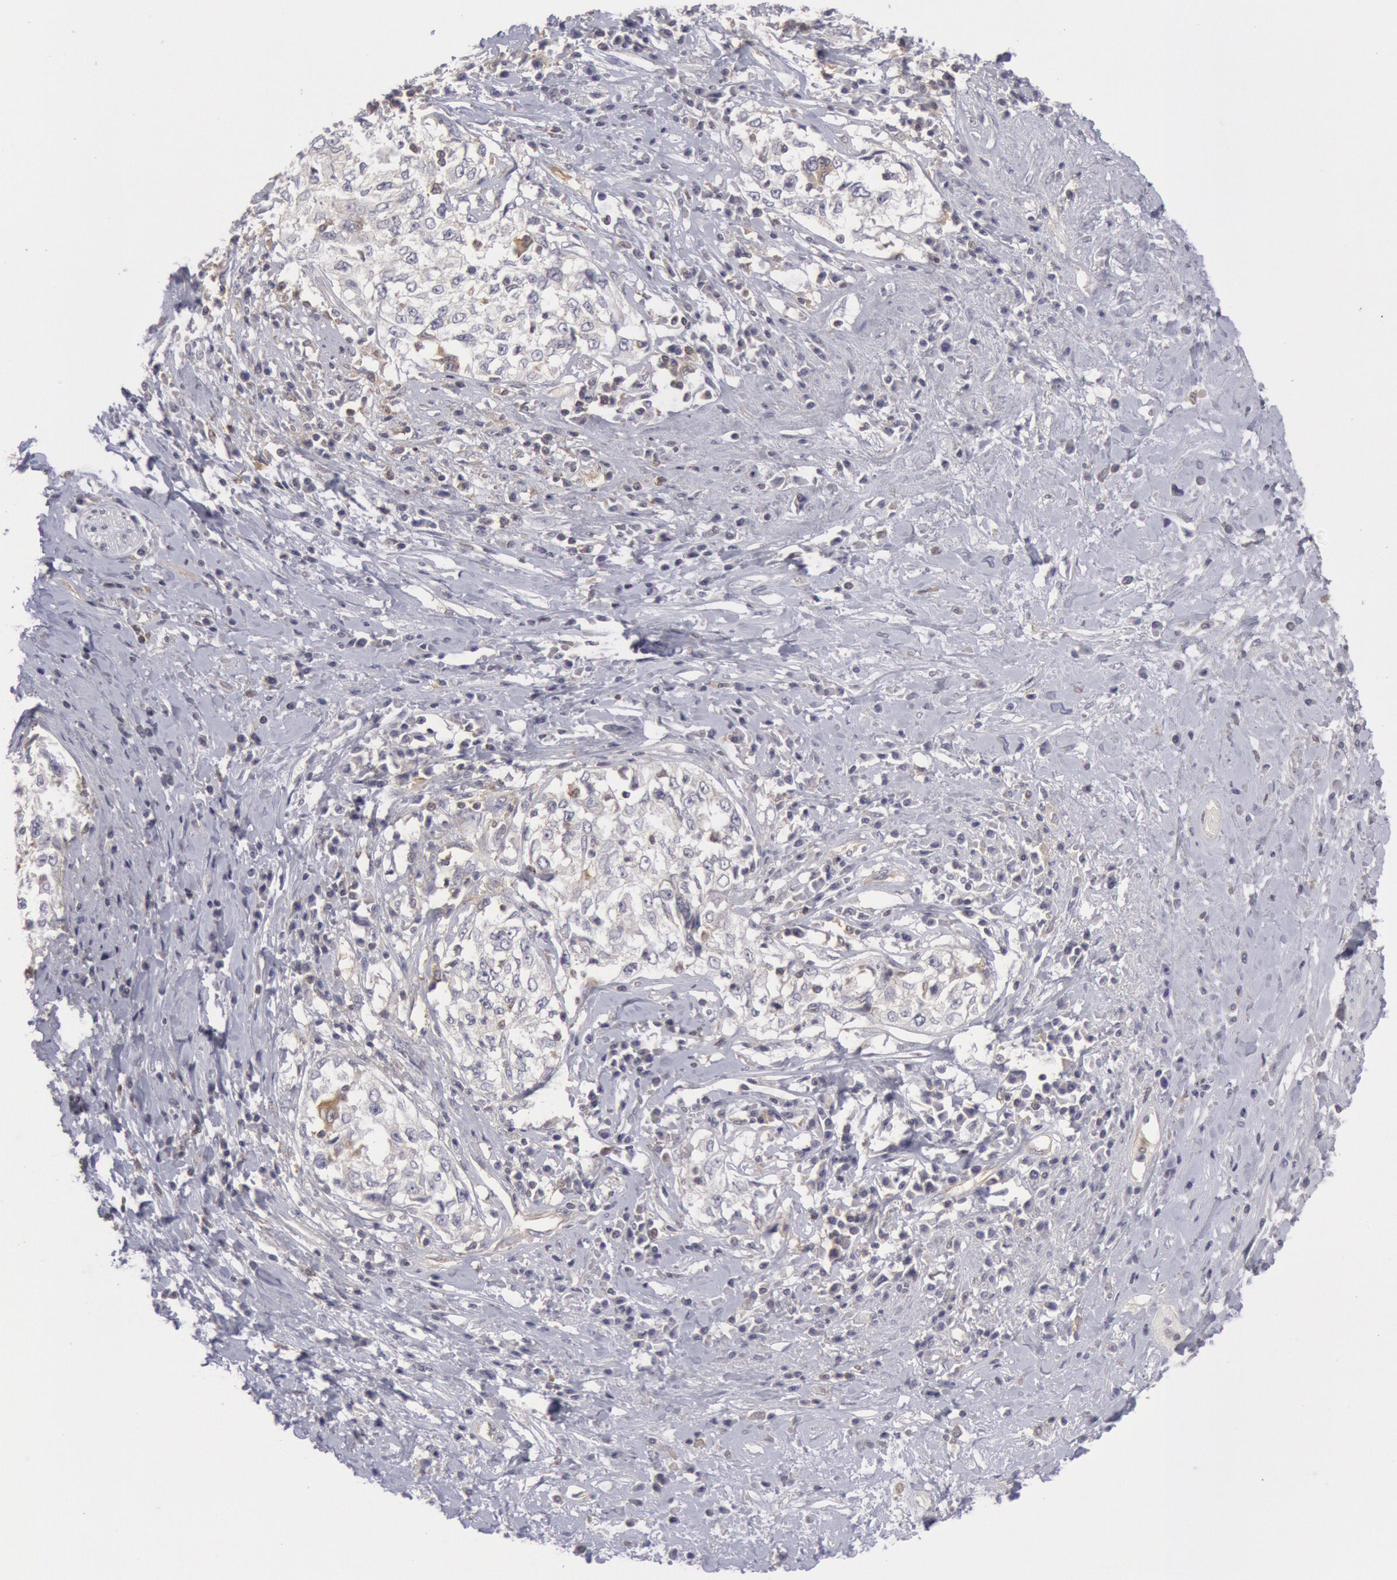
{"staining": {"intensity": "negative", "quantity": "none", "location": "none"}, "tissue": "cervical cancer", "cell_type": "Tumor cells", "image_type": "cancer", "snomed": [{"axis": "morphology", "description": "Squamous cell carcinoma, NOS"}, {"axis": "topography", "description": "Cervix"}], "caption": "High power microscopy image of an IHC image of cervical cancer (squamous cell carcinoma), revealing no significant positivity in tumor cells.", "gene": "IKBKB", "patient": {"sex": "female", "age": 57}}